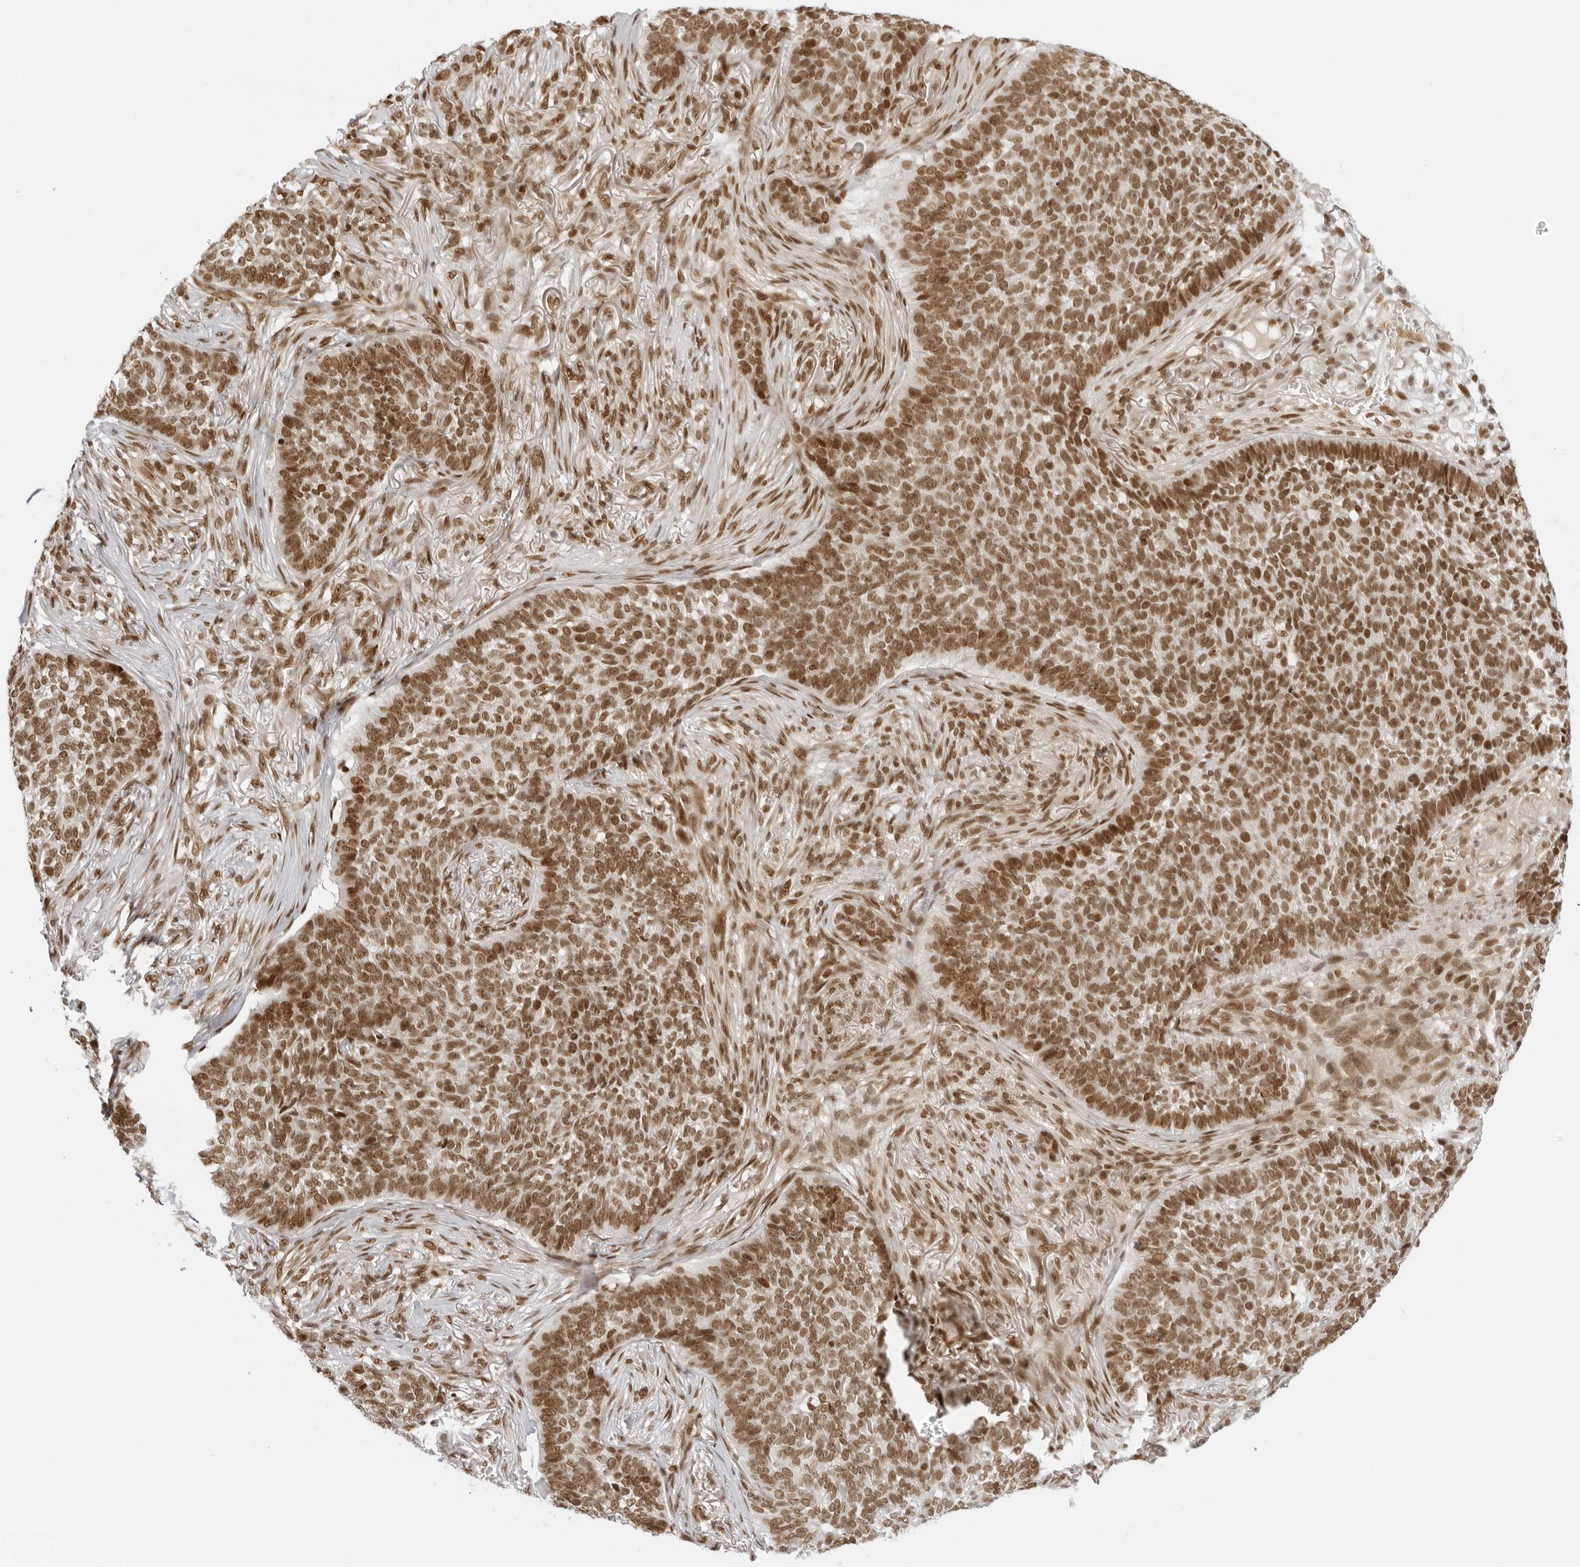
{"staining": {"intensity": "moderate", "quantity": ">75%", "location": "nuclear"}, "tissue": "skin cancer", "cell_type": "Tumor cells", "image_type": "cancer", "snomed": [{"axis": "morphology", "description": "Basal cell carcinoma"}, {"axis": "topography", "description": "Skin"}], "caption": "Protein staining by immunohistochemistry shows moderate nuclear expression in about >75% of tumor cells in skin cancer.", "gene": "RCC1", "patient": {"sex": "male", "age": 85}}